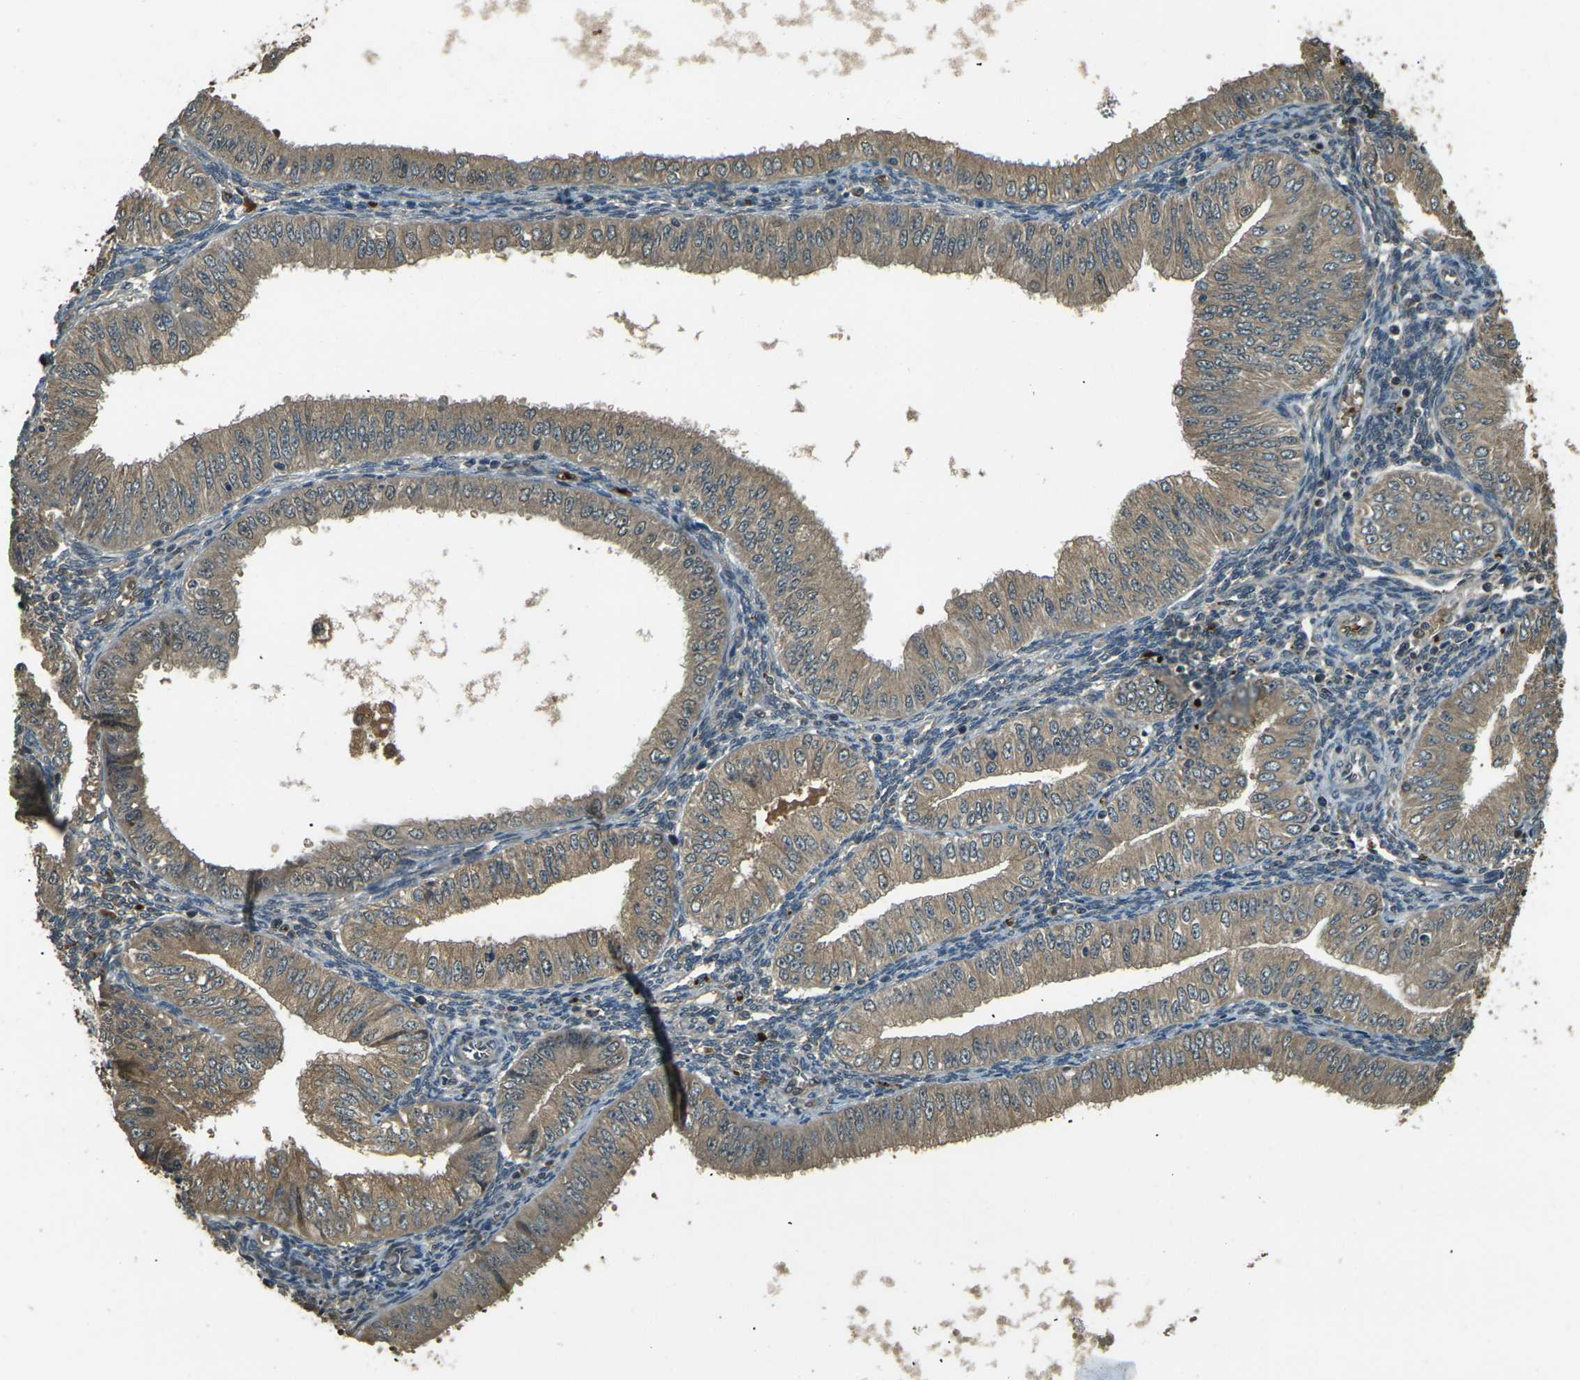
{"staining": {"intensity": "moderate", "quantity": ">75%", "location": "cytoplasmic/membranous"}, "tissue": "endometrial cancer", "cell_type": "Tumor cells", "image_type": "cancer", "snomed": [{"axis": "morphology", "description": "Normal tissue, NOS"}, {"axis": "morphology", "description": "Adenocarcinoma, NOS"}, {"axis": "topography", "description": "Endometrium"}], "caption": "Moderate cytoplasmic/membranous expression for a protein is identified in approximately >75% of tumor cells of adenocarcinoma (endometrial) using immunohistochemistry (IHC).", "gene": "TOR1A", "patient": {"sex": "female", "age": 53}}